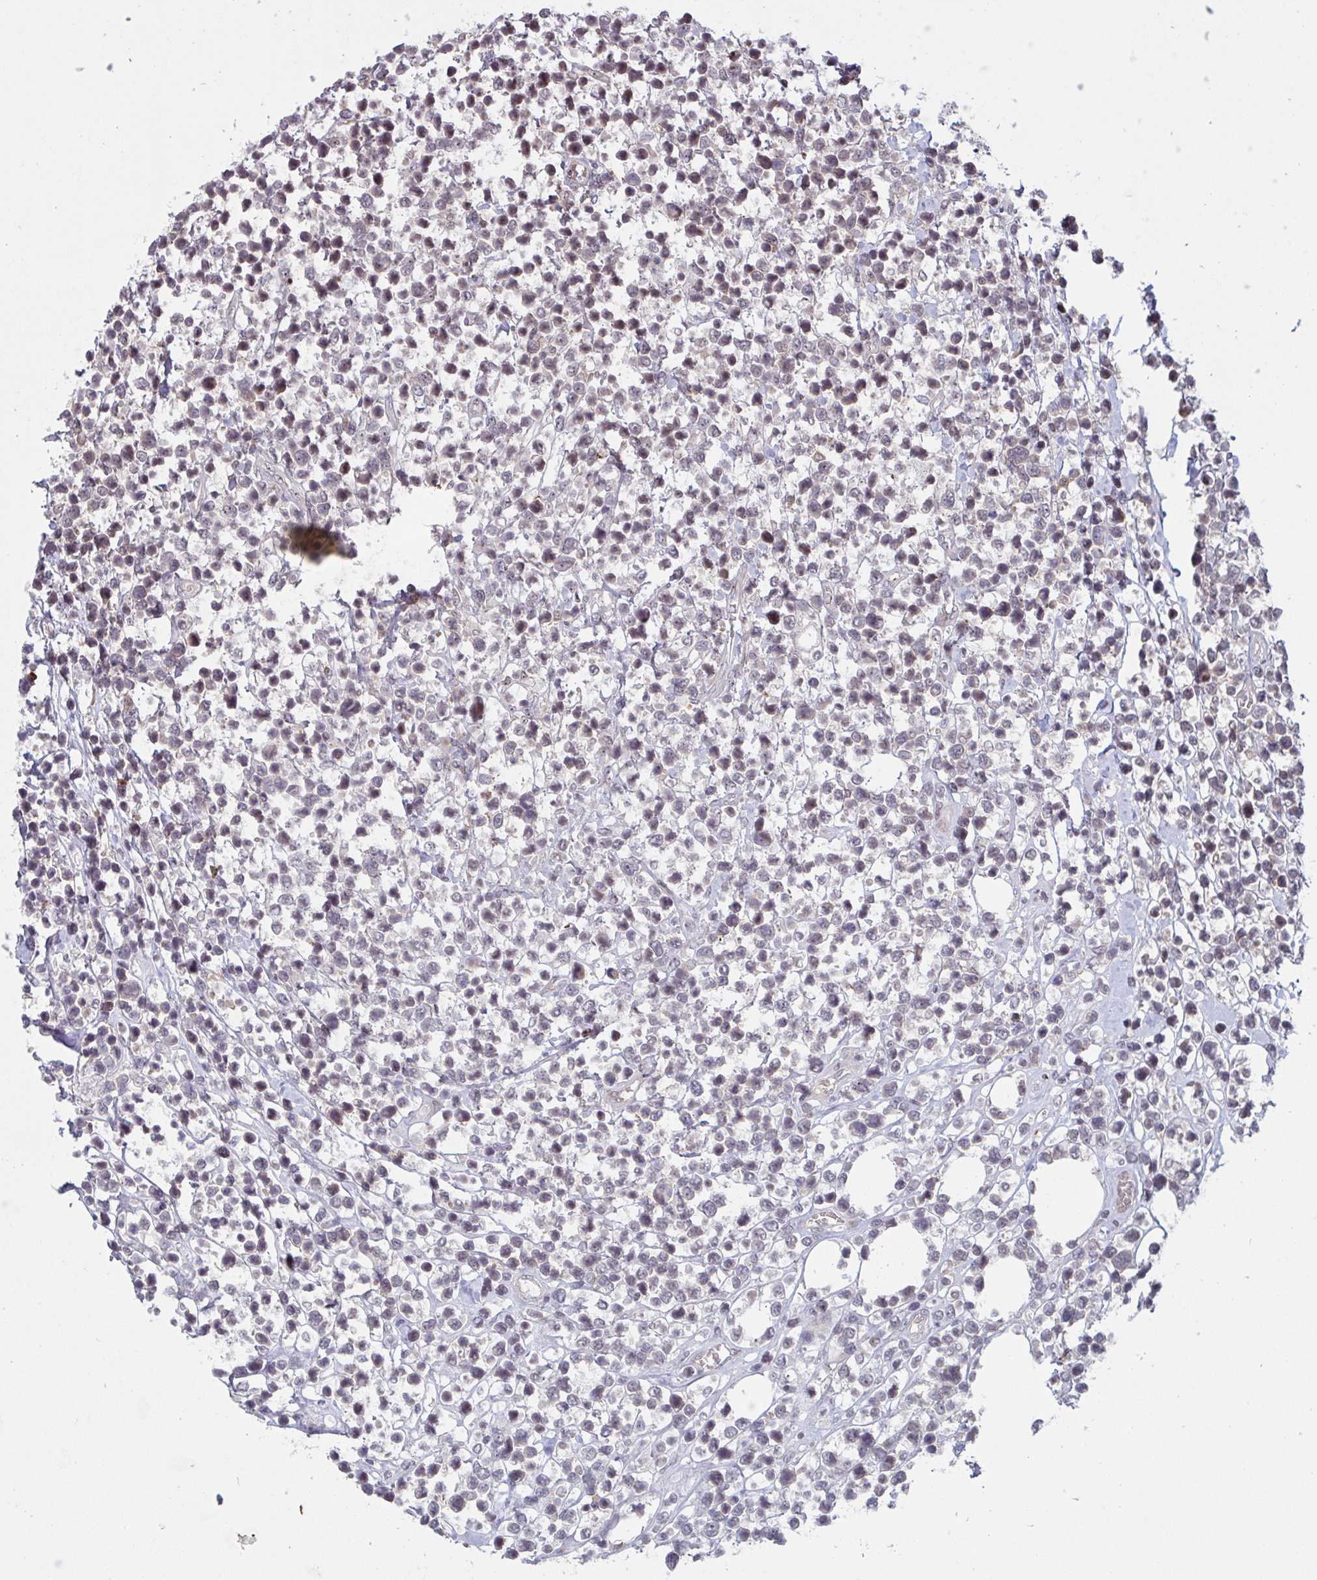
{"staining": {"intensity": "weak", "quantity": "<25%", "location": "nuclear"}, "tissue": "lymphoma", "cell_type": "Tumor cells", "image_type": "cancer", "snomed": [{"axis": "morphology", "description": "Malignant lymphoma, non-Hodgkin's type, High grade"}, {"axis": "topography", "description": "Soft tissue"}], "caption": "This is an immunohistochemistry histopathology image of lymphoma. There is no positivity in tumor cells.", "gene": "NLRP13", "patient": {"sex": "female", "age": 56}}